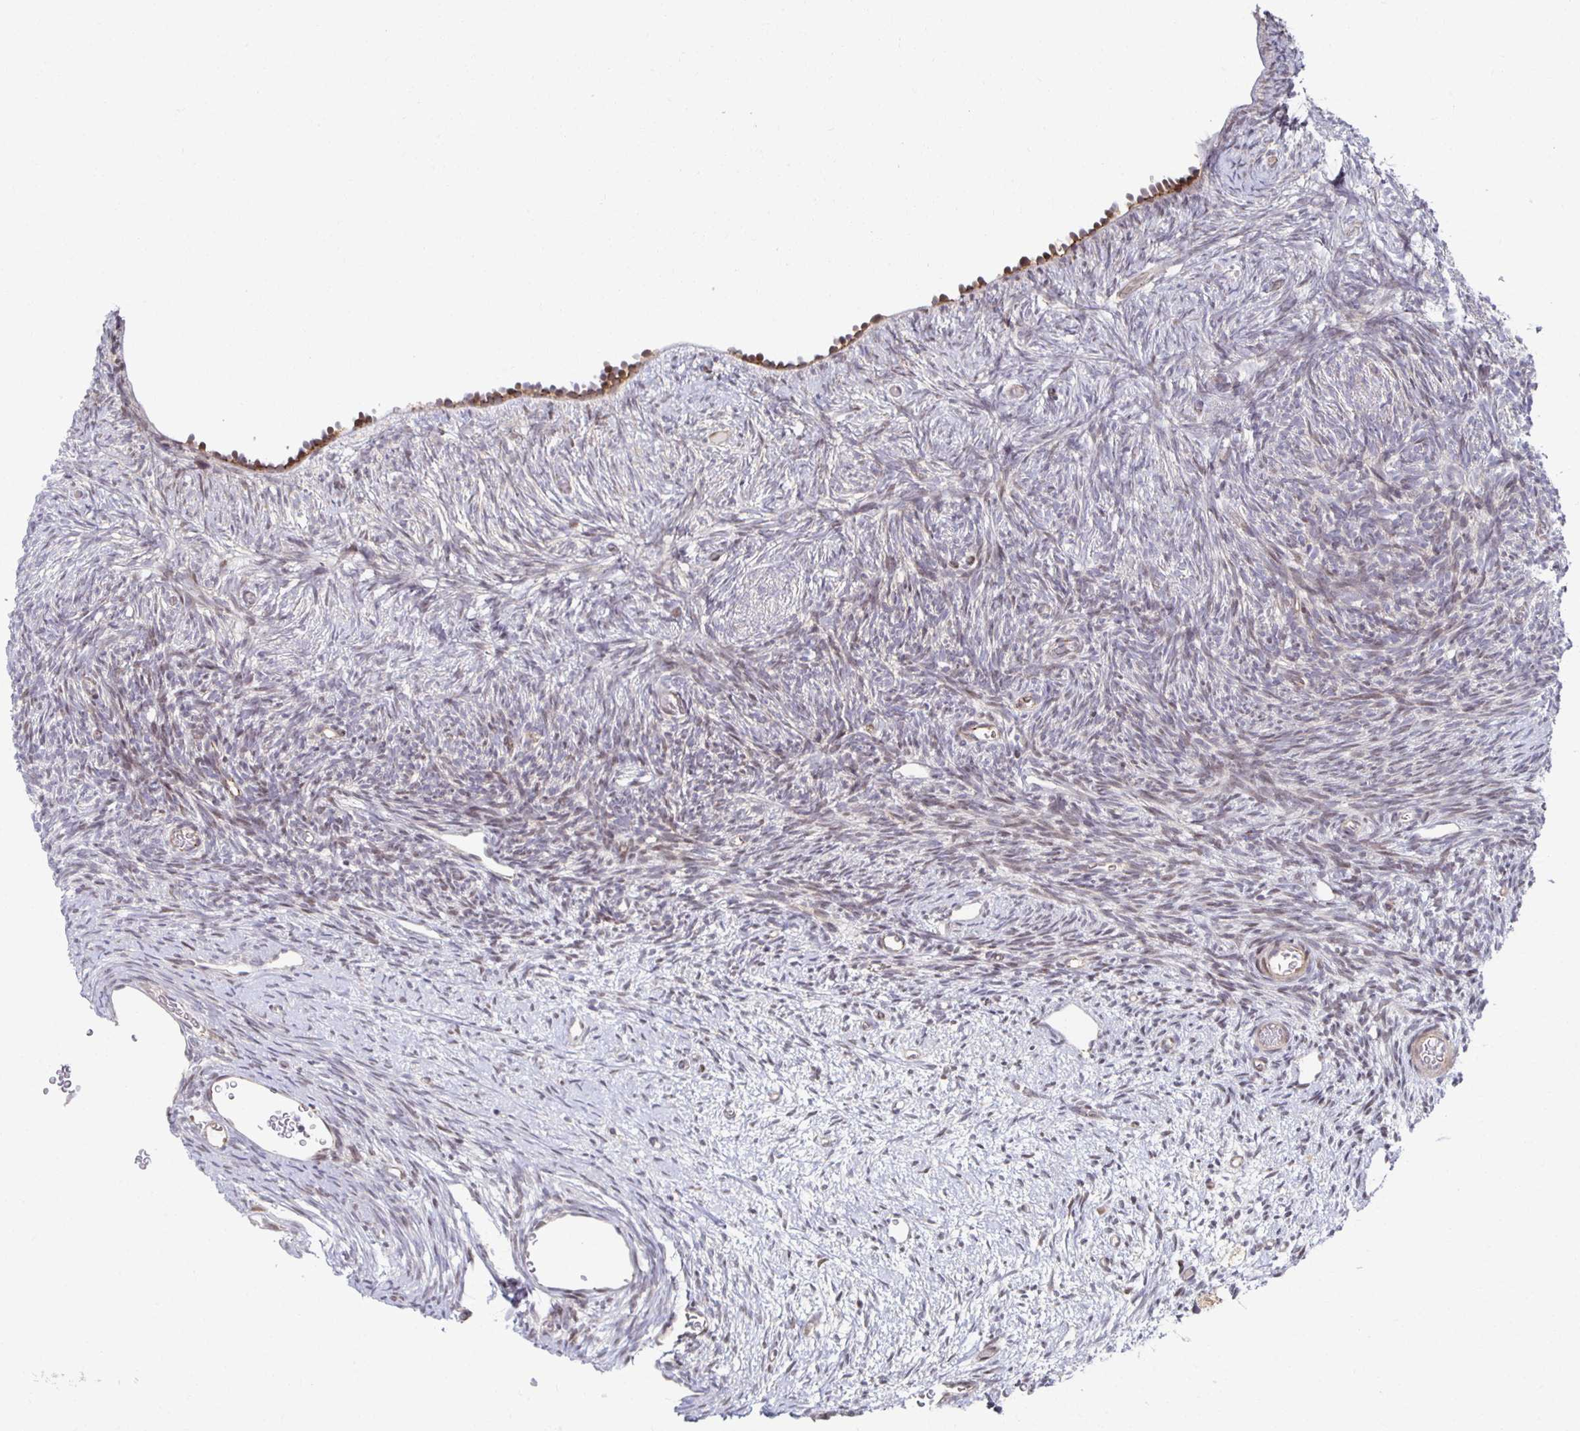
{"staining": {"intensity": "weak", "quantity": "<25%", "location": "cytoplasmic/membranous"}, "tissue": "ovary", "cell_type": "Follicle cells", "image_type": "normal", "snomed": [{"axis": "morphology", "description": "Normal tissue, NOS"}, {"axis": "topography", "description": "Ovary"}], "caption": "A micrograph of ovary stained for a protein displays no brown staining in follicle cells. Nuclei are stained in blue.", "gene": "HCFC1R1", "patient": {"sex": "female", "age": 39}}